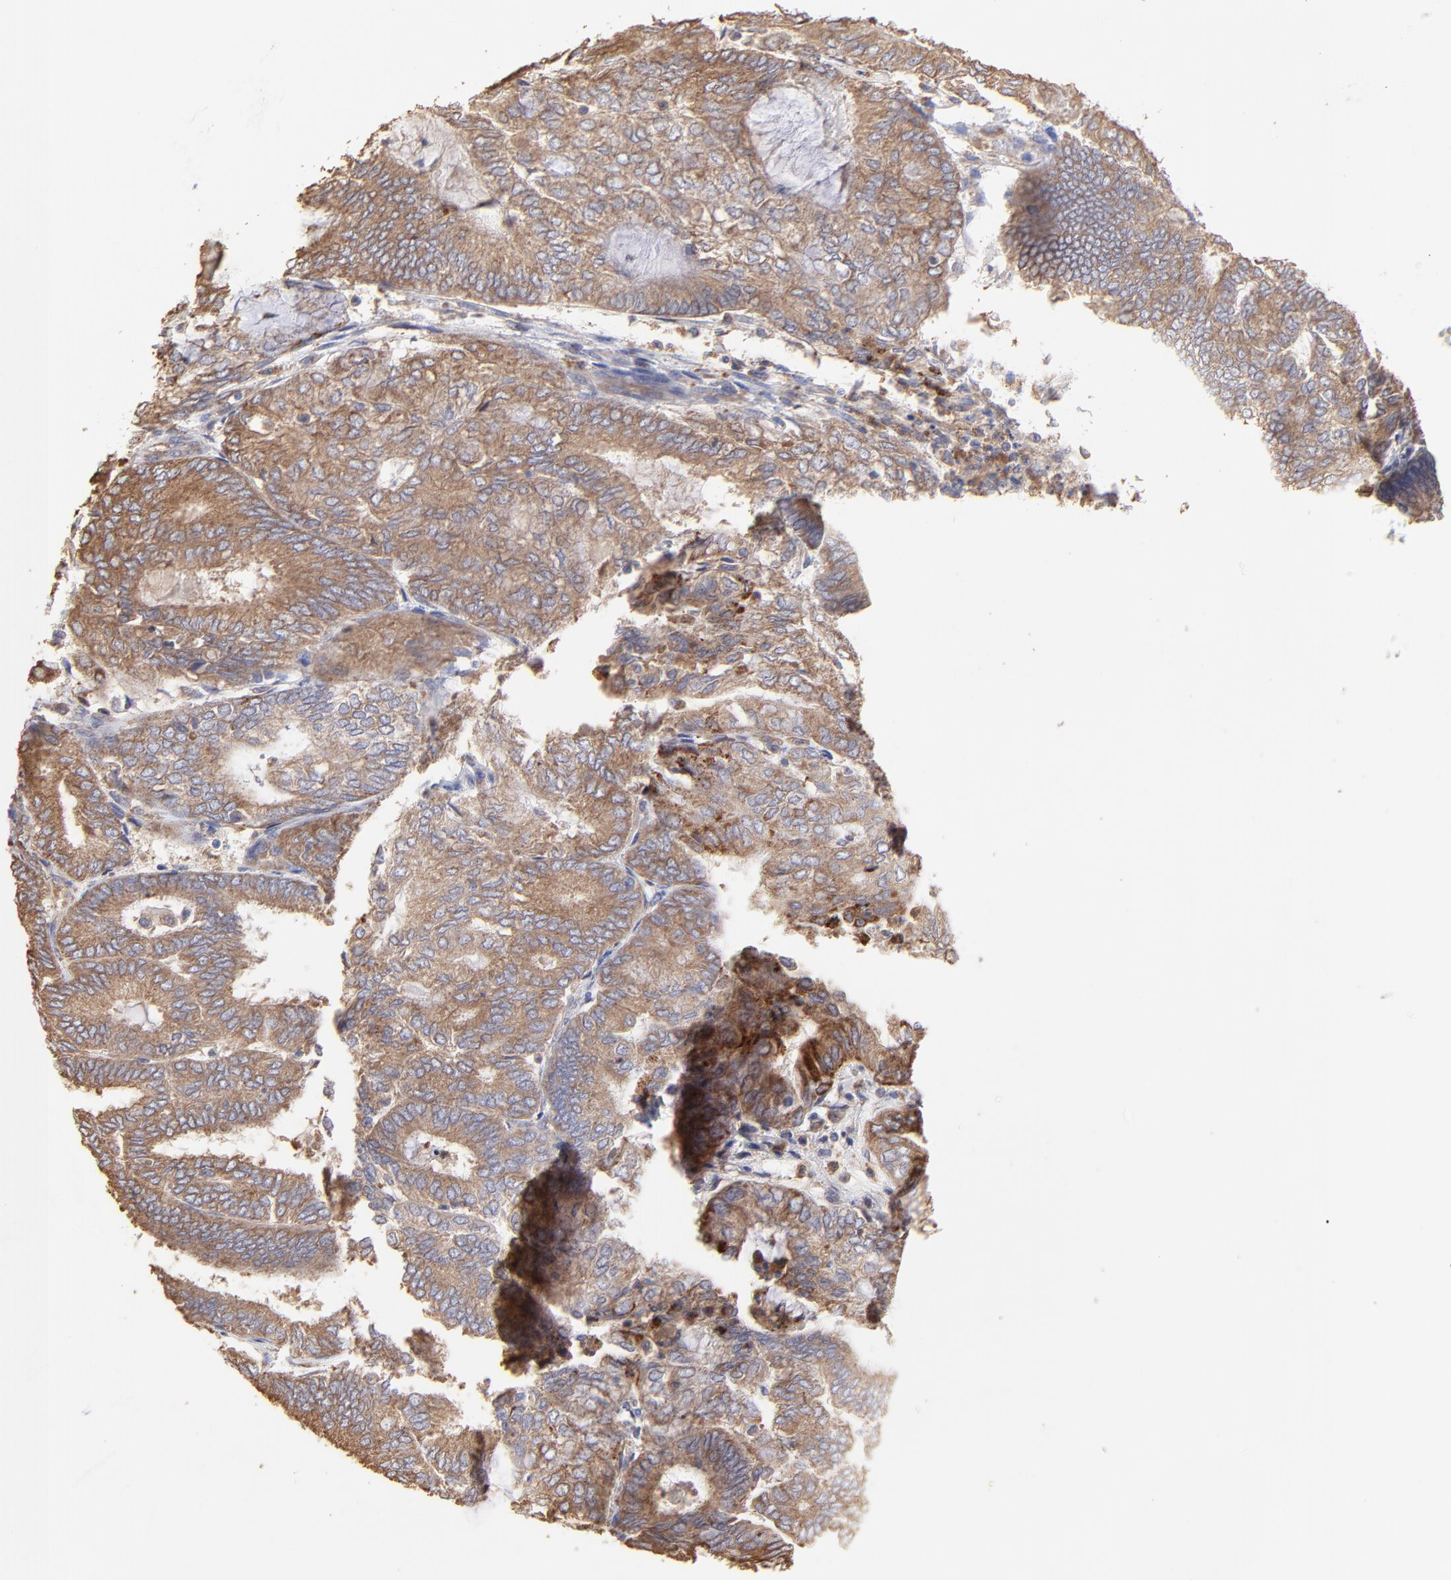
{"staining": {"intensity": "moderate", "quantity": ">75%", "location": "cytoplasmic/membranous"}, "tissue": "endometrial cancer", "cell_type": "Tumor cells", "image_type": "cancer", "snomed": [{"axis": "morphology", "description": "Adenocarcinoma, NOS"}, {"axis": "topography", "description": "Endometrium"}], "caption": "Adenocarcinoma (endometrial) was stained to show a protein in brown. There is medium levels of moderate cytoplasmic/membranous staining in about >75% of tumor cells. (brown staining indicates protein expression, while blue staining denotes nuclei).", "gene": "PFKM", "patient": {"sex": "female", "age": 59}}